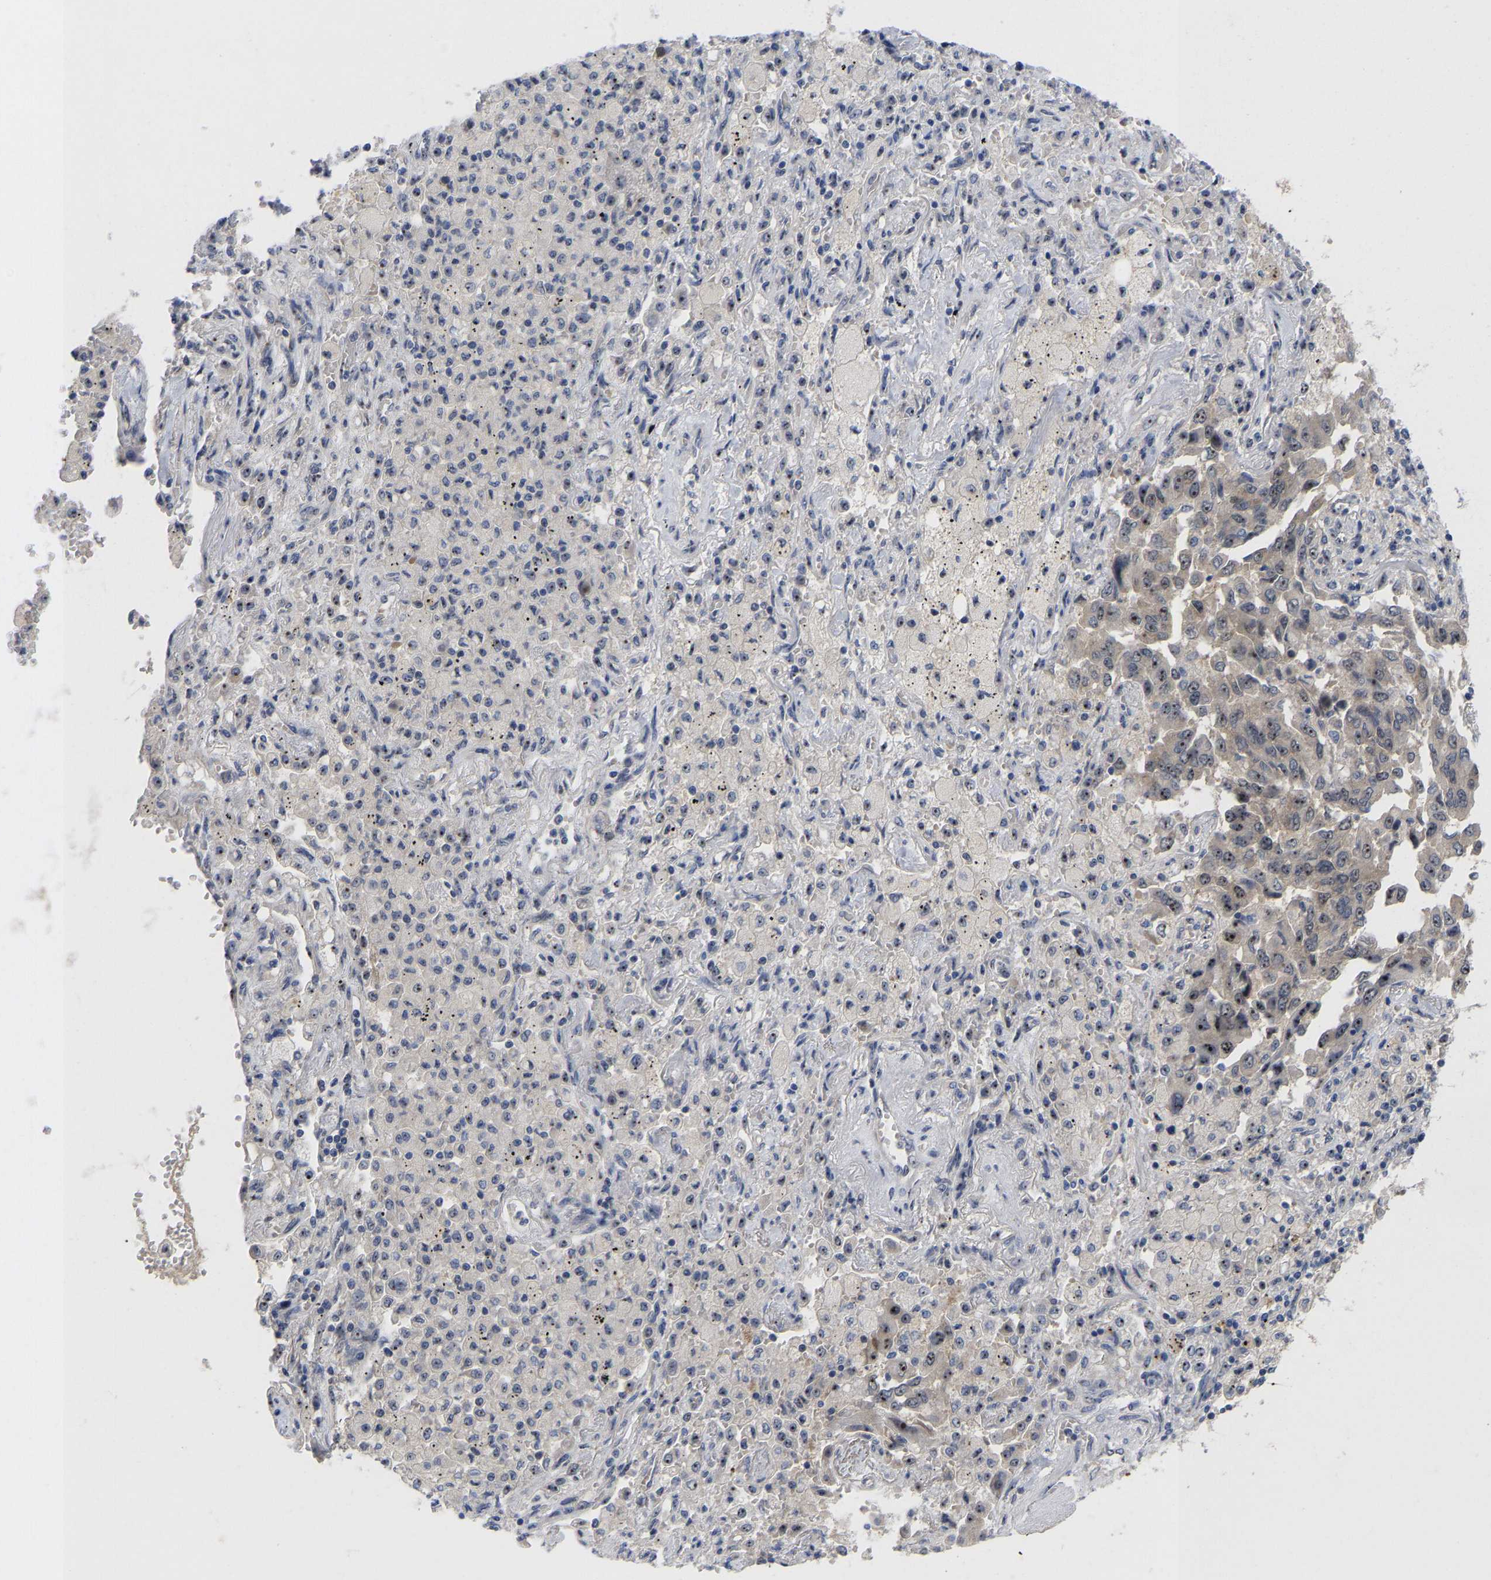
{"staining": {"intensity": "weak", "quantity": "25%-75%", "location": "cytoplasmic/membranous,nuclear"}, "tissue": "lung cancer", "cell_type": "Tumor cells", "image_type": "cancer", "snomed": [{"axis": "morphology", "description": "Adenocarcinoma, NOS"}, {"axis": "topography", "description": "Lung"}], "caption": "High-power microscopy captured an IHC micrograph of lung cancer, revealing weak cytoplasmic/membranous and nuclear staining in approximately 25%-75% of tumor cells. The staining is performed using DAB (3,3'-diaminobenzidine) brown chromogen to label protein expression. The nuclei are counter-stained blue using hematoxylin.", "gene": "NLE1", "patient": {"sex": "female", "age": 65}}